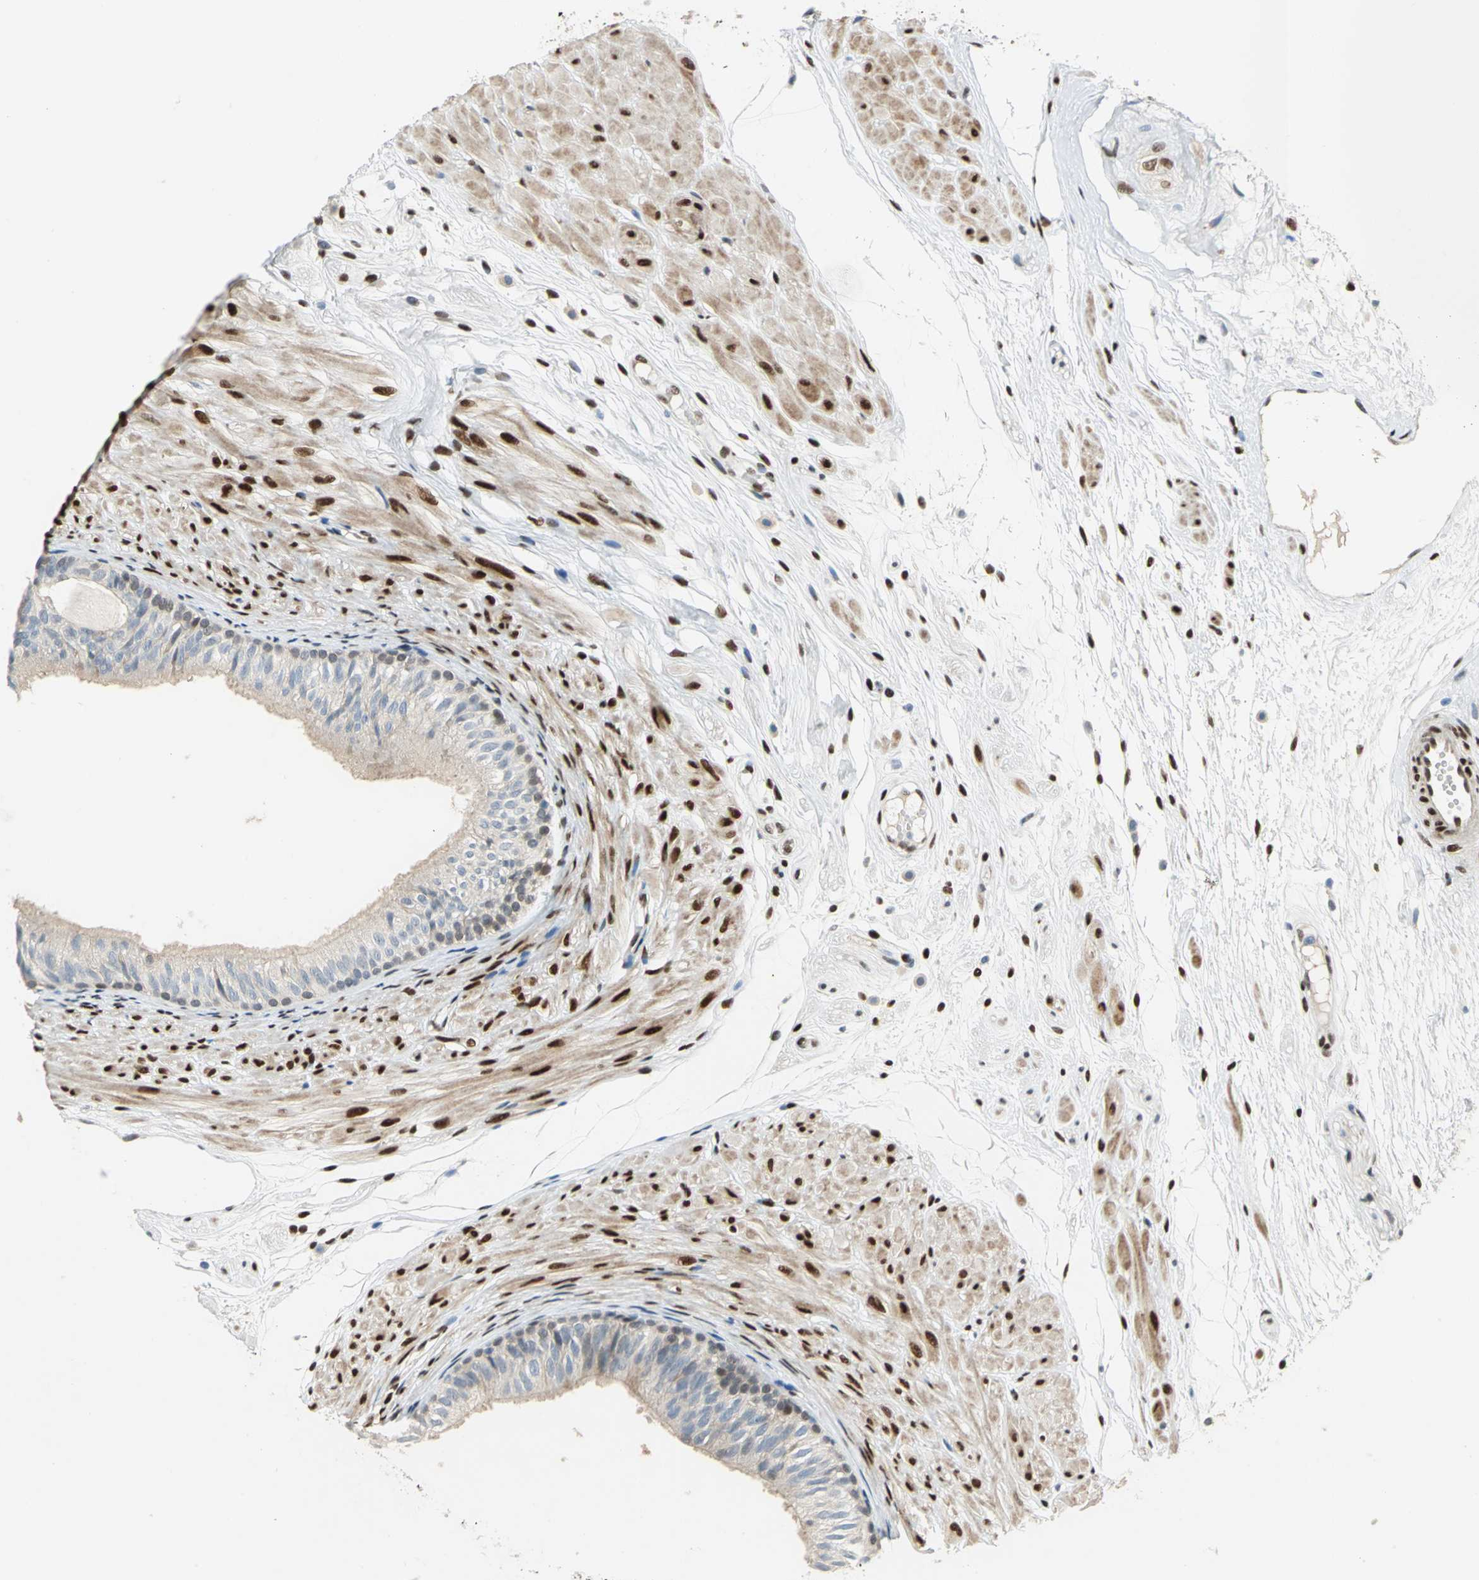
{"staining": {"intensity": "weak", "quantity": ">75%", "location": "cytoplasmic/membranous"}, "tissue": "epididymis", "cell_type": "Glandular cells", "image_type": "normal", "snomed": [{"axis": "morphology", "description": "Normal tissue, NOS"}, {"axis": "morphology", "description": "Atrophy, NOS"}, {"axis": "topography", "description": "Testis"}, {"axis": "topography", "description": "Epididymis"}], "caption": "An immunohistochemistry micrograph of normal tissue is shown. Protein staining in brown shows weak cytoplasmic/membranous positivity in epididymis within glandular cells.", "gene": "RBFOX2", "patient": {"sex": "male", "age": 18}}